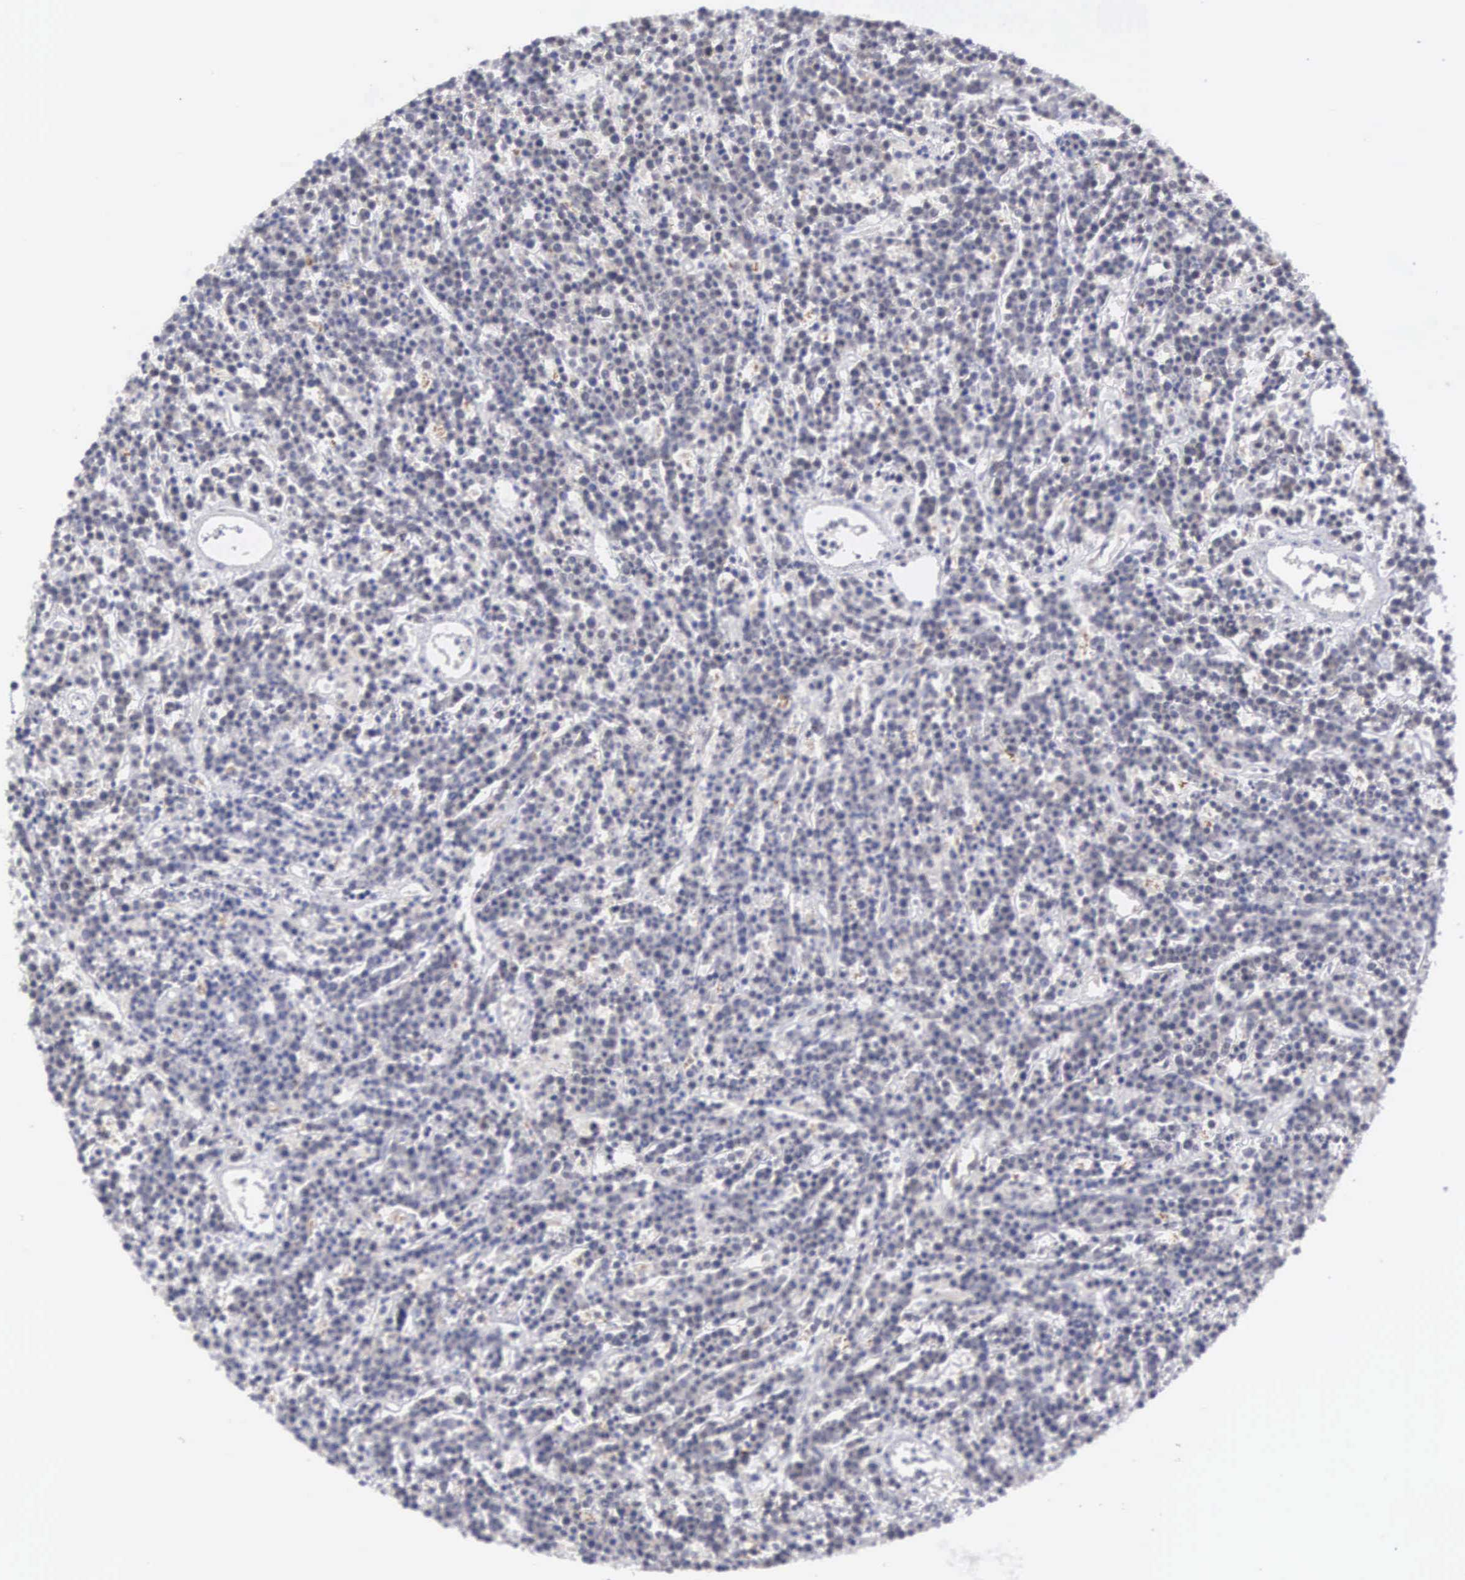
{"staining": {"intensity": "negative", "quantity": "none", "location": "none"}, "tissue": "lymphoma", "cell_type": "Tumor cells", "image_type": "cancer", "snomed": [{"axis": "morphology", "description": "Malignant lymphoma, non-Hodgkin's type, High grade"}, {"axis": "topography", "description": "Ovary"}], "caption": "High-grade malignant lymphoma, non-Hodgkin's type was stained to show a protein in brown. There is no significant positivity in tumor cells.", "gene": "MNAT1", "patient": {"sex": "female", "age": 56}}